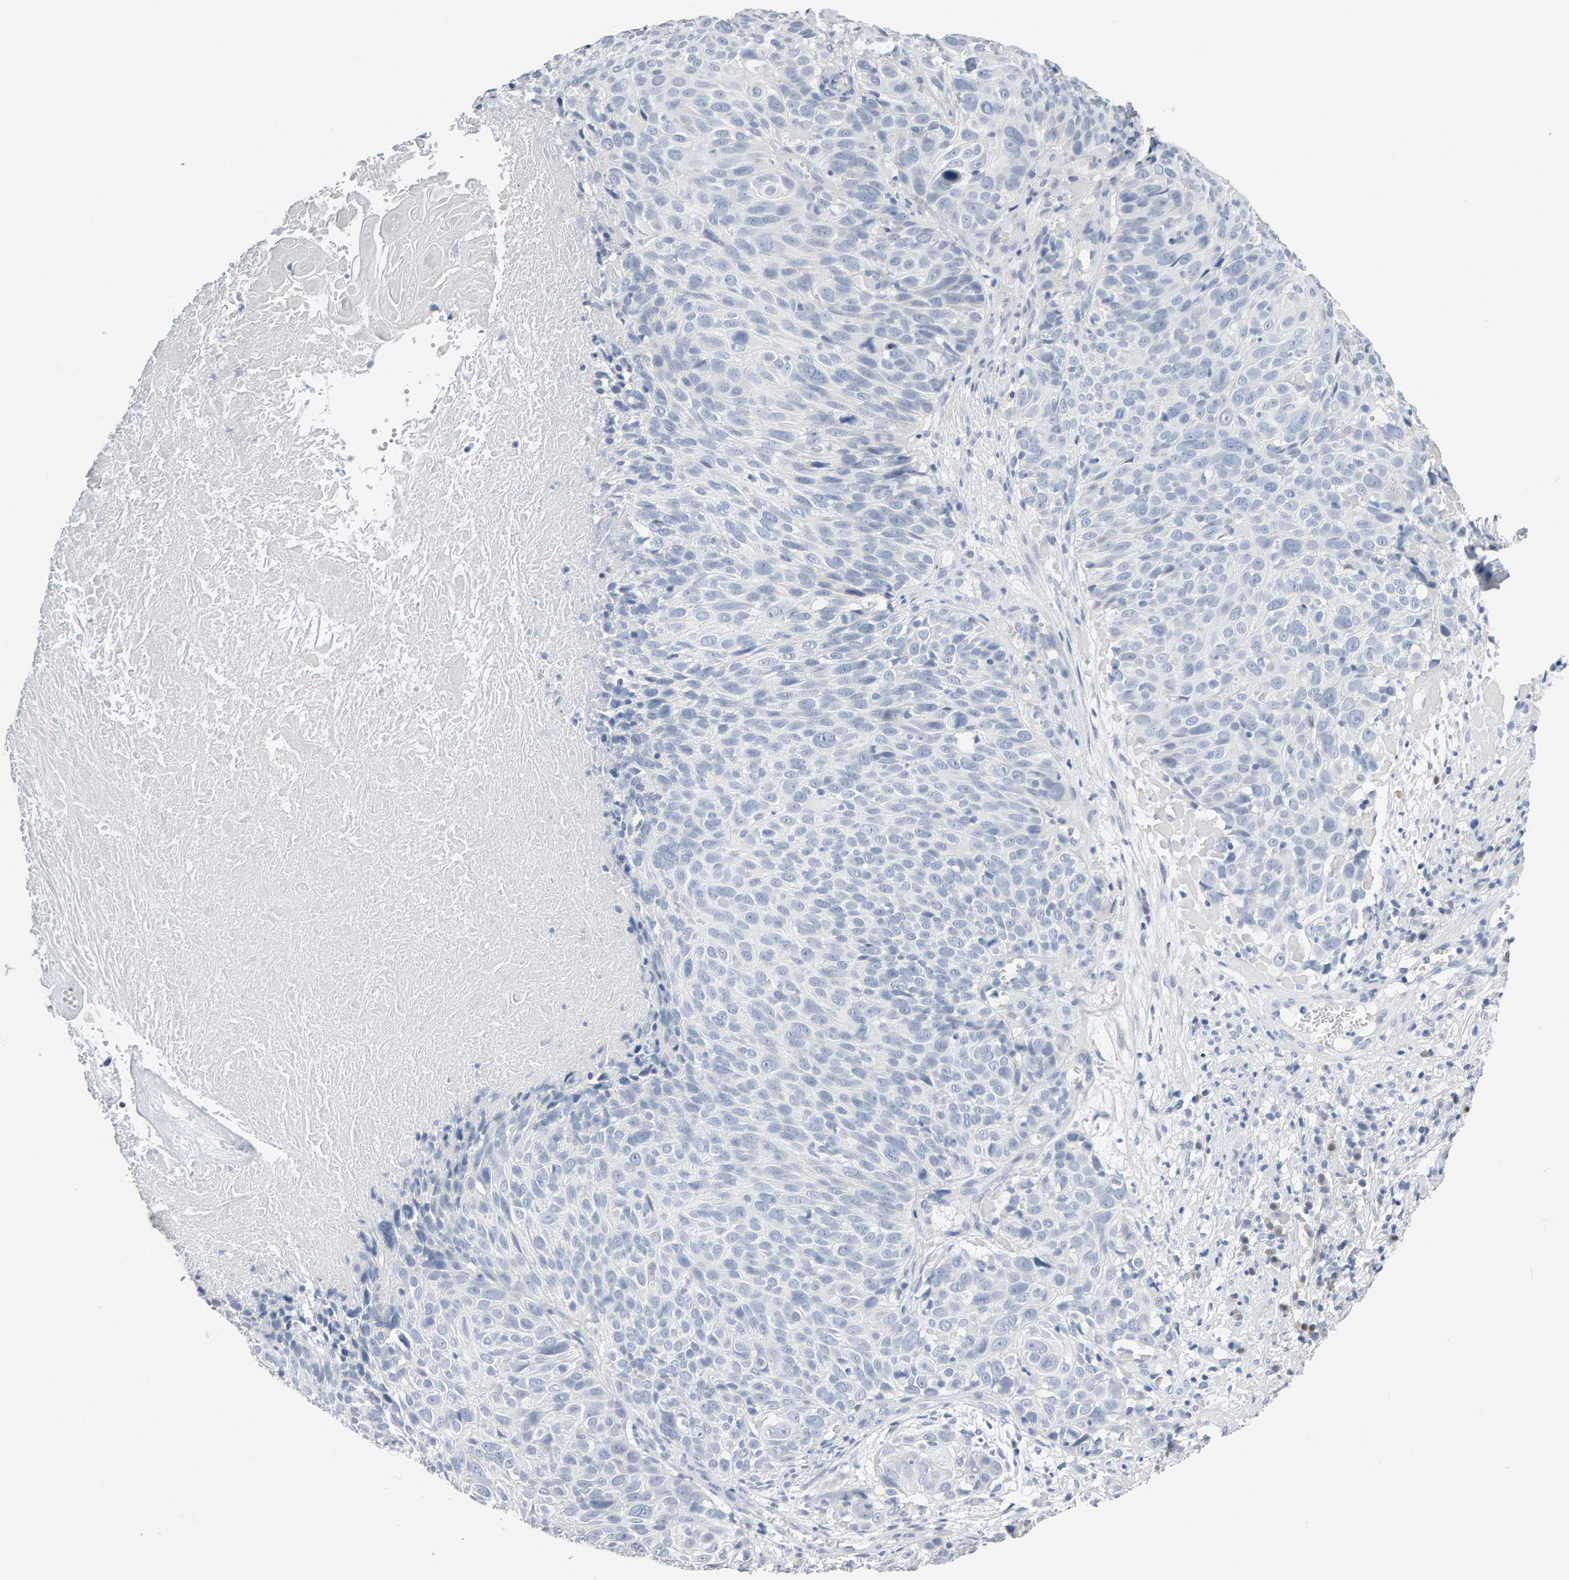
{"staining": {"intensity": "negative", "quantity": "none", "location": "none"}, "tissue": "cervical cancer", "cell_type": "Tumor cells", "image_type": "cancer", "snomed": [{"axis": "morphology", "description": "Squamous cell carcinoma, NOS"}, {"axis": "topography", "description": "Cervix"}], "caption": "Tumor cells show no significant protein staining in squamous cell carcinoma (cervical). (DAB (3,3'-diaminobenzidine) immunohistochemistry (IHC), high magnification).", "gene": "CTH", "patient": {"sex": "female", "age": 74}}